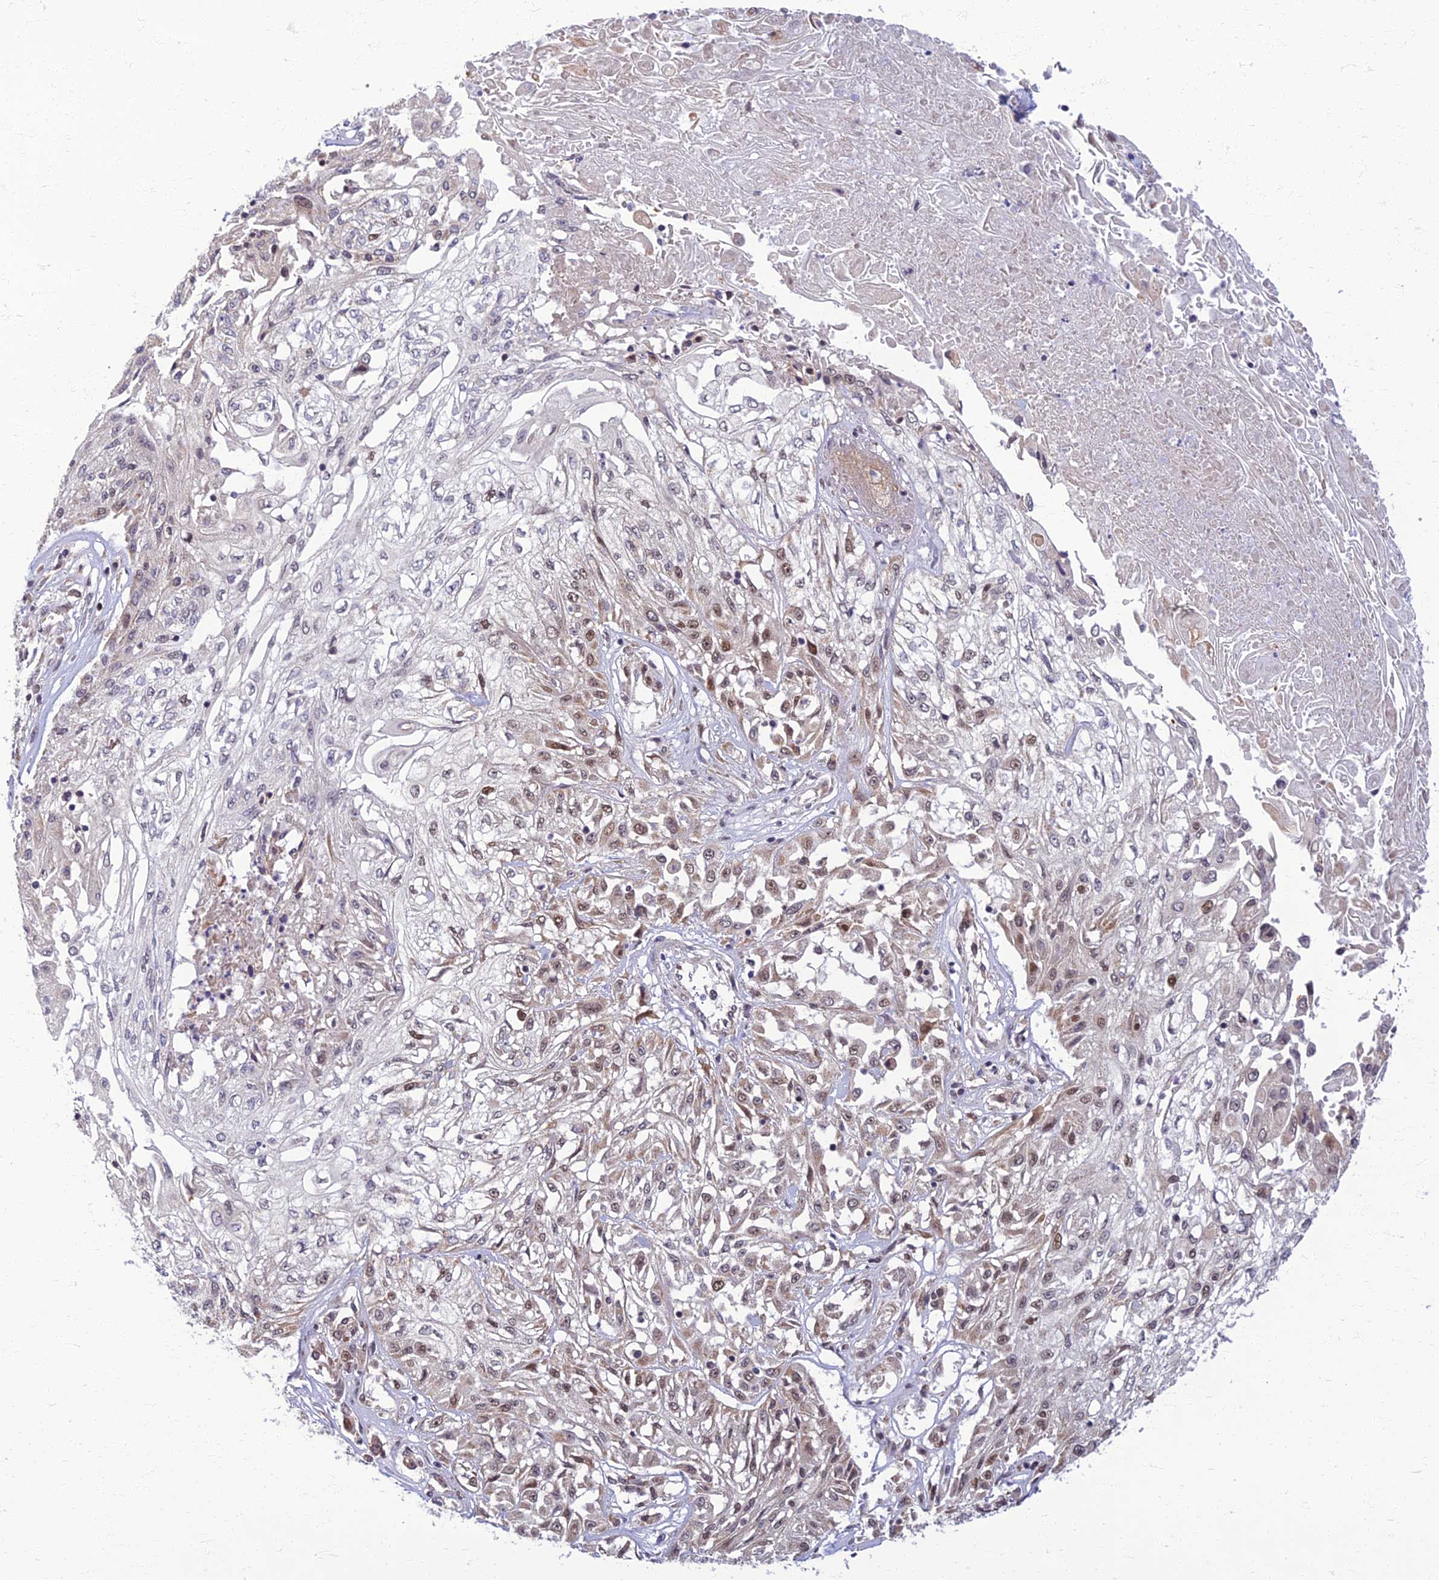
{"staining": {"intensity": "weak", "quantity": "25%-75%", "location": "nuclear"}, "tissue": "skin cancer", "cell_type": "Tumor cells", "image_type": "cancer", "snomed": [{"axis": "morphology", "description": "Squamous cell carcinoma, NOS"}, {"axis": "morphology", "description": "Squamous cell carcinoma, metastatic, NOS"}, {"axis": "topography", "description": "Skin"}, {"axis": "topography", "description": "Lymph node"}], "caption": "Human skin cancer stained with a protein marker shows weak staining in tumor cells.", "gene": "EARS2", "patient": {"sex": "male", "age": 75}}